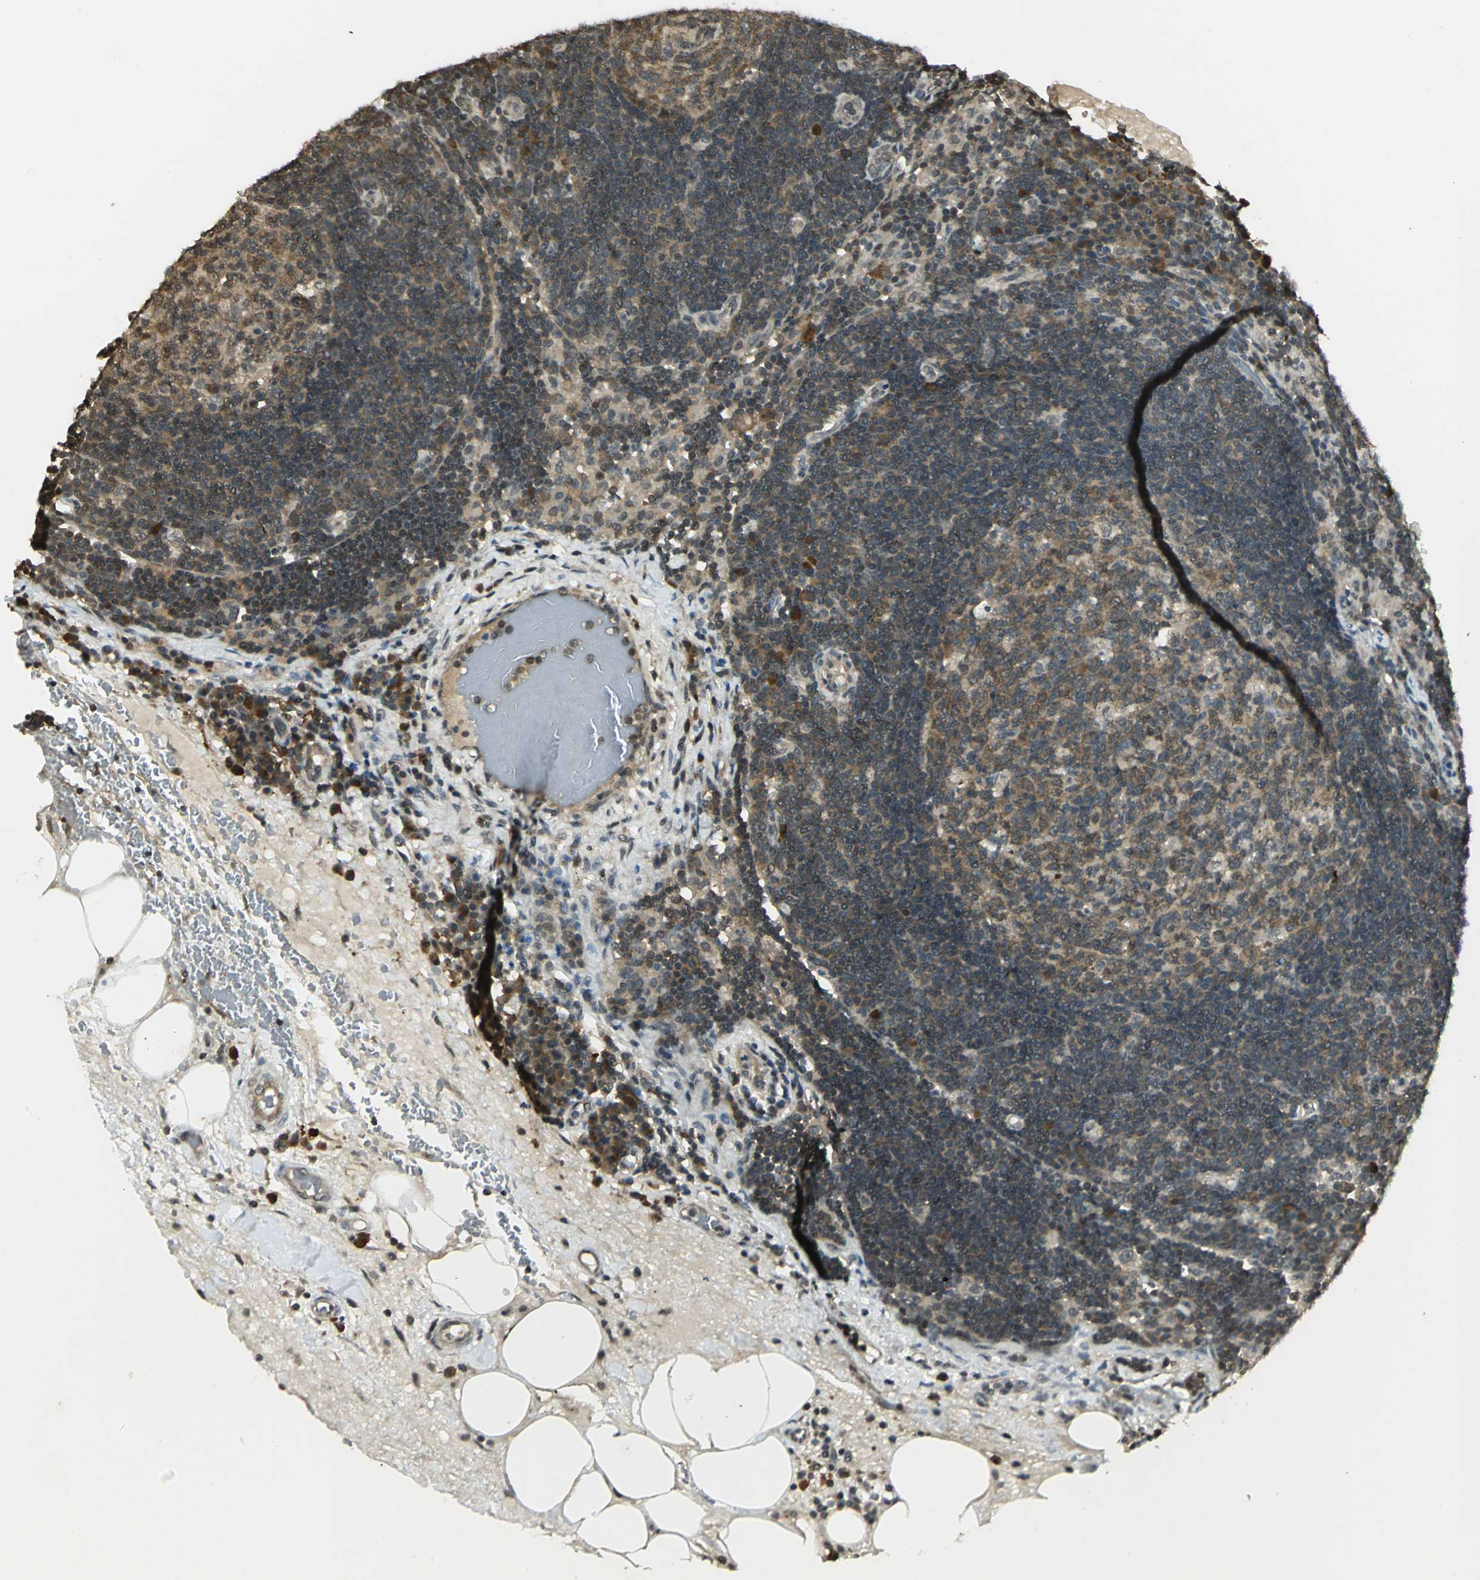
{"staining": {"intensity": "moderate", "quantity": ">75%", "location": "cytoplasmic/membranous"}, "tissue": "lymph node", "cell_type": "Germinal center cells", "image_type": "normal", "snomed": [{"axis": "morphology", "description": "Normal tissue, NOS"}, {"axis": "morphology", "description": "Squamous cell carcinoma, metastatic, NOS"}, {"axis": "topography", "description": "Lymph node"}], "caption": "Immunohistochemical staining of benign lymph node displays moderate cytoplasmic/membranous protein staining in approximately >75% of germinal center cells. Nuclei are stained in blue.", "gene": "CDC34", "patient": {"sex": "female", "age": 53}}